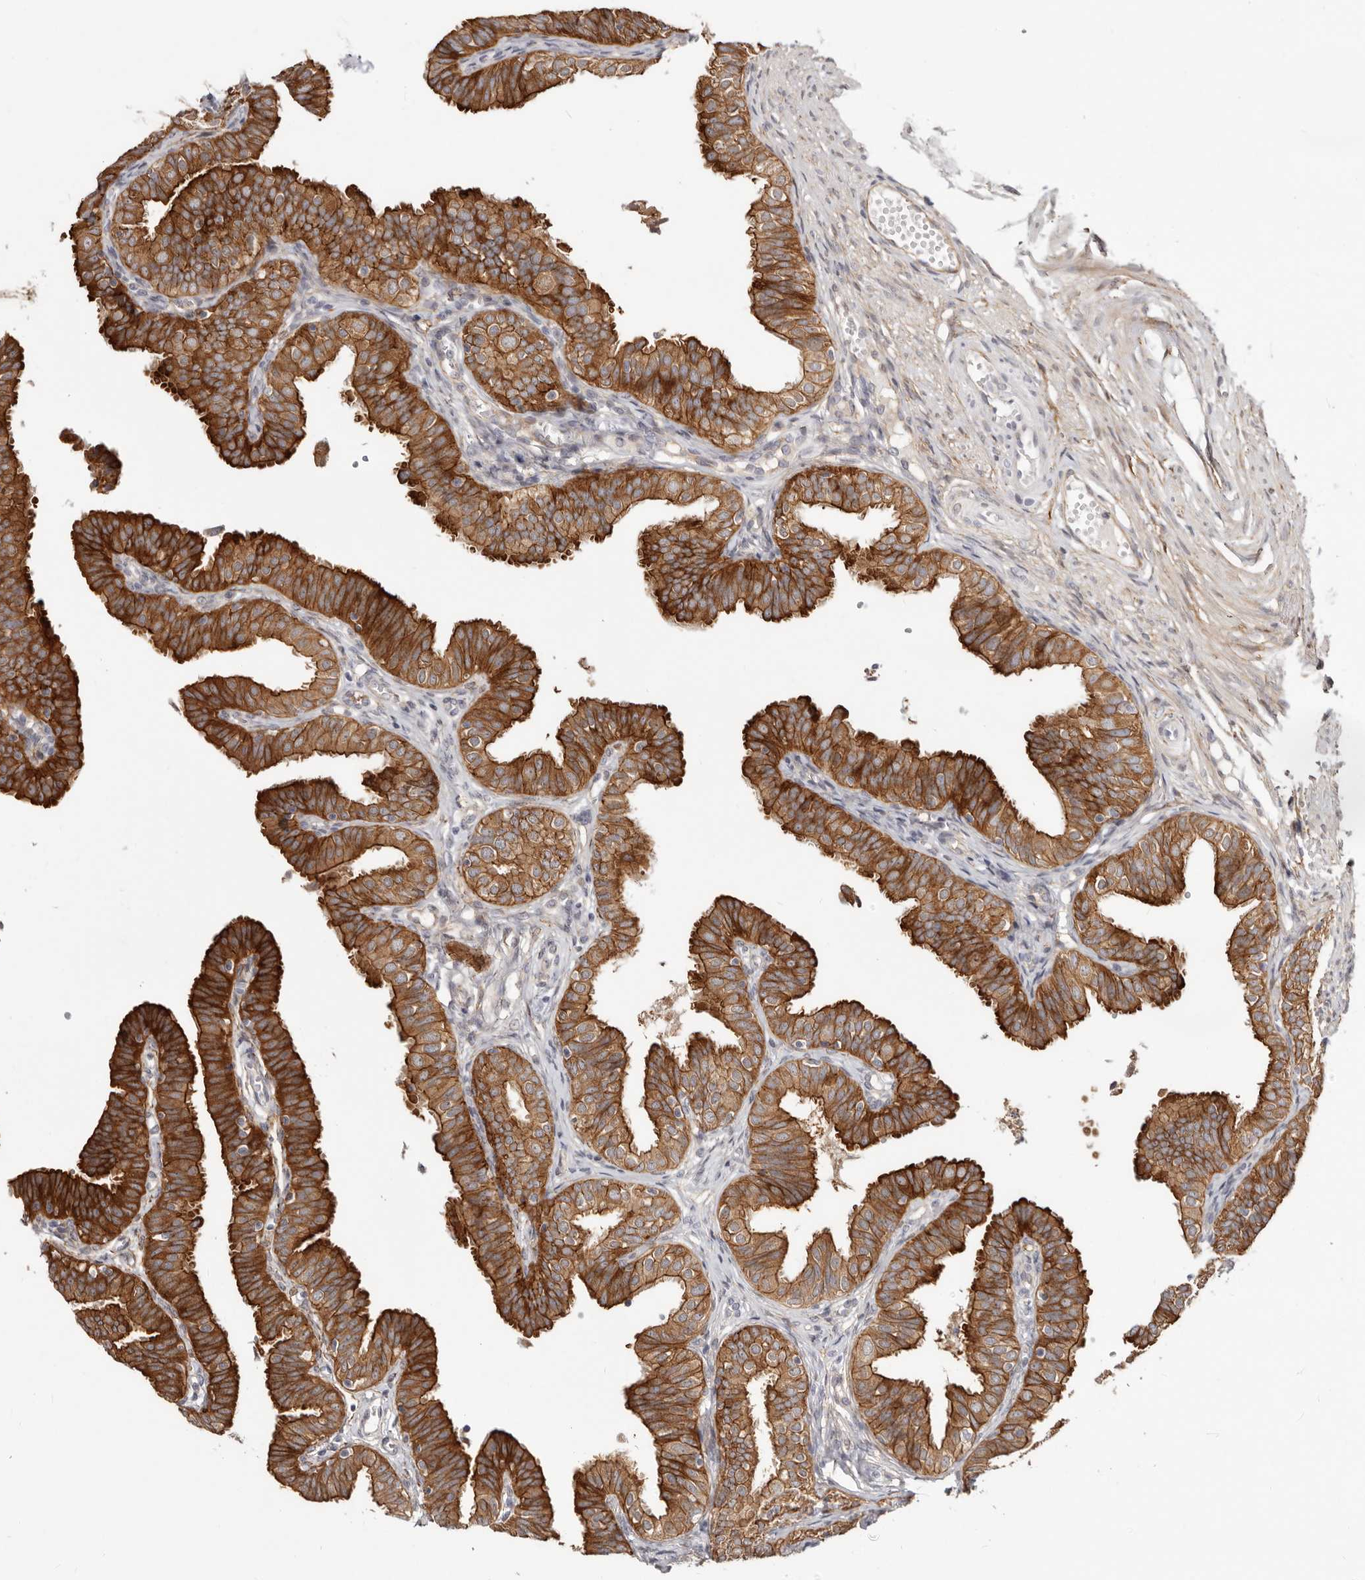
{"staining": {"intensity": "strong", "quantity": ">75%", "location": "cytoplasmic/membranous"}, "tissue": "fallopian tube", "cell_type": "Glandular cells", "image_type": "normal", "snomed": [{"axis": "morphology", "description": "Normal tissue, NOS"}, {"axis": "topography", "description": "Fallopian tube"}], "caption": "Immunohistochemical staining of benign human fallopian tube exhibits strong cytoplasmic/membranous protein positivity in approximately >75% of glandular cells. The protein is shown in brown color, while the nuclei are stained blue.", "gene": "SZT2", "patient": {"sex": "female", "age": 35}}